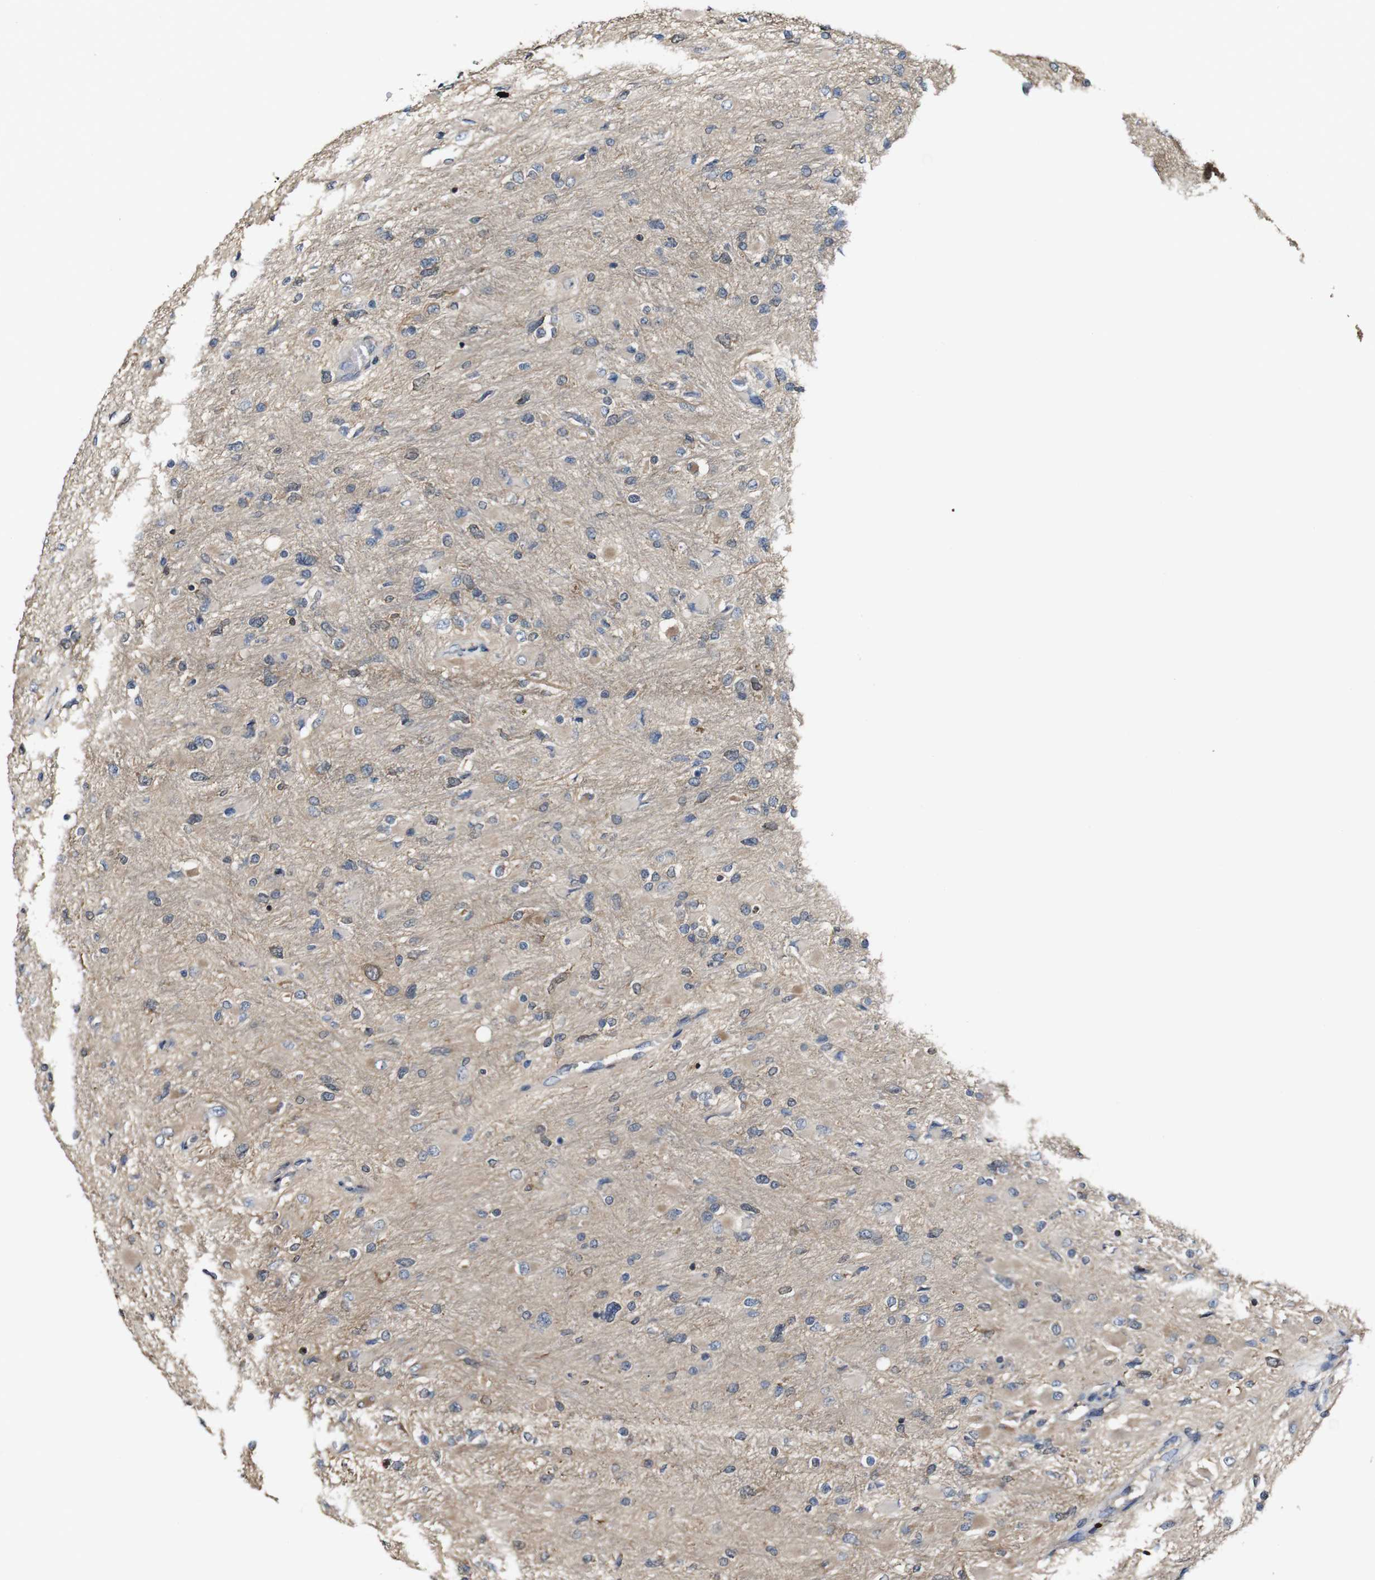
{"staining": {"intensity": "moderate", "quantity": "<25%", "location": "cytoplasmic/membranous"}, "tissue": "glioma", "cell_type": "Tumor cells", "image_type": "cancer", "snomed": [{"axis": "morphology", "description": "Glioma, malignant, High grade"}, {"axis": "topography", "description": "Cerebral cortex"}], "caption": "Immunohistochemical staining of malignant glioma (high-grade) demonstrates low levels of moderate cytoplasmic/membranous protein staining in about <25% of tumor cells.", "gene": "PTPRR", "patient": {"sex": "female", "age": 36}}